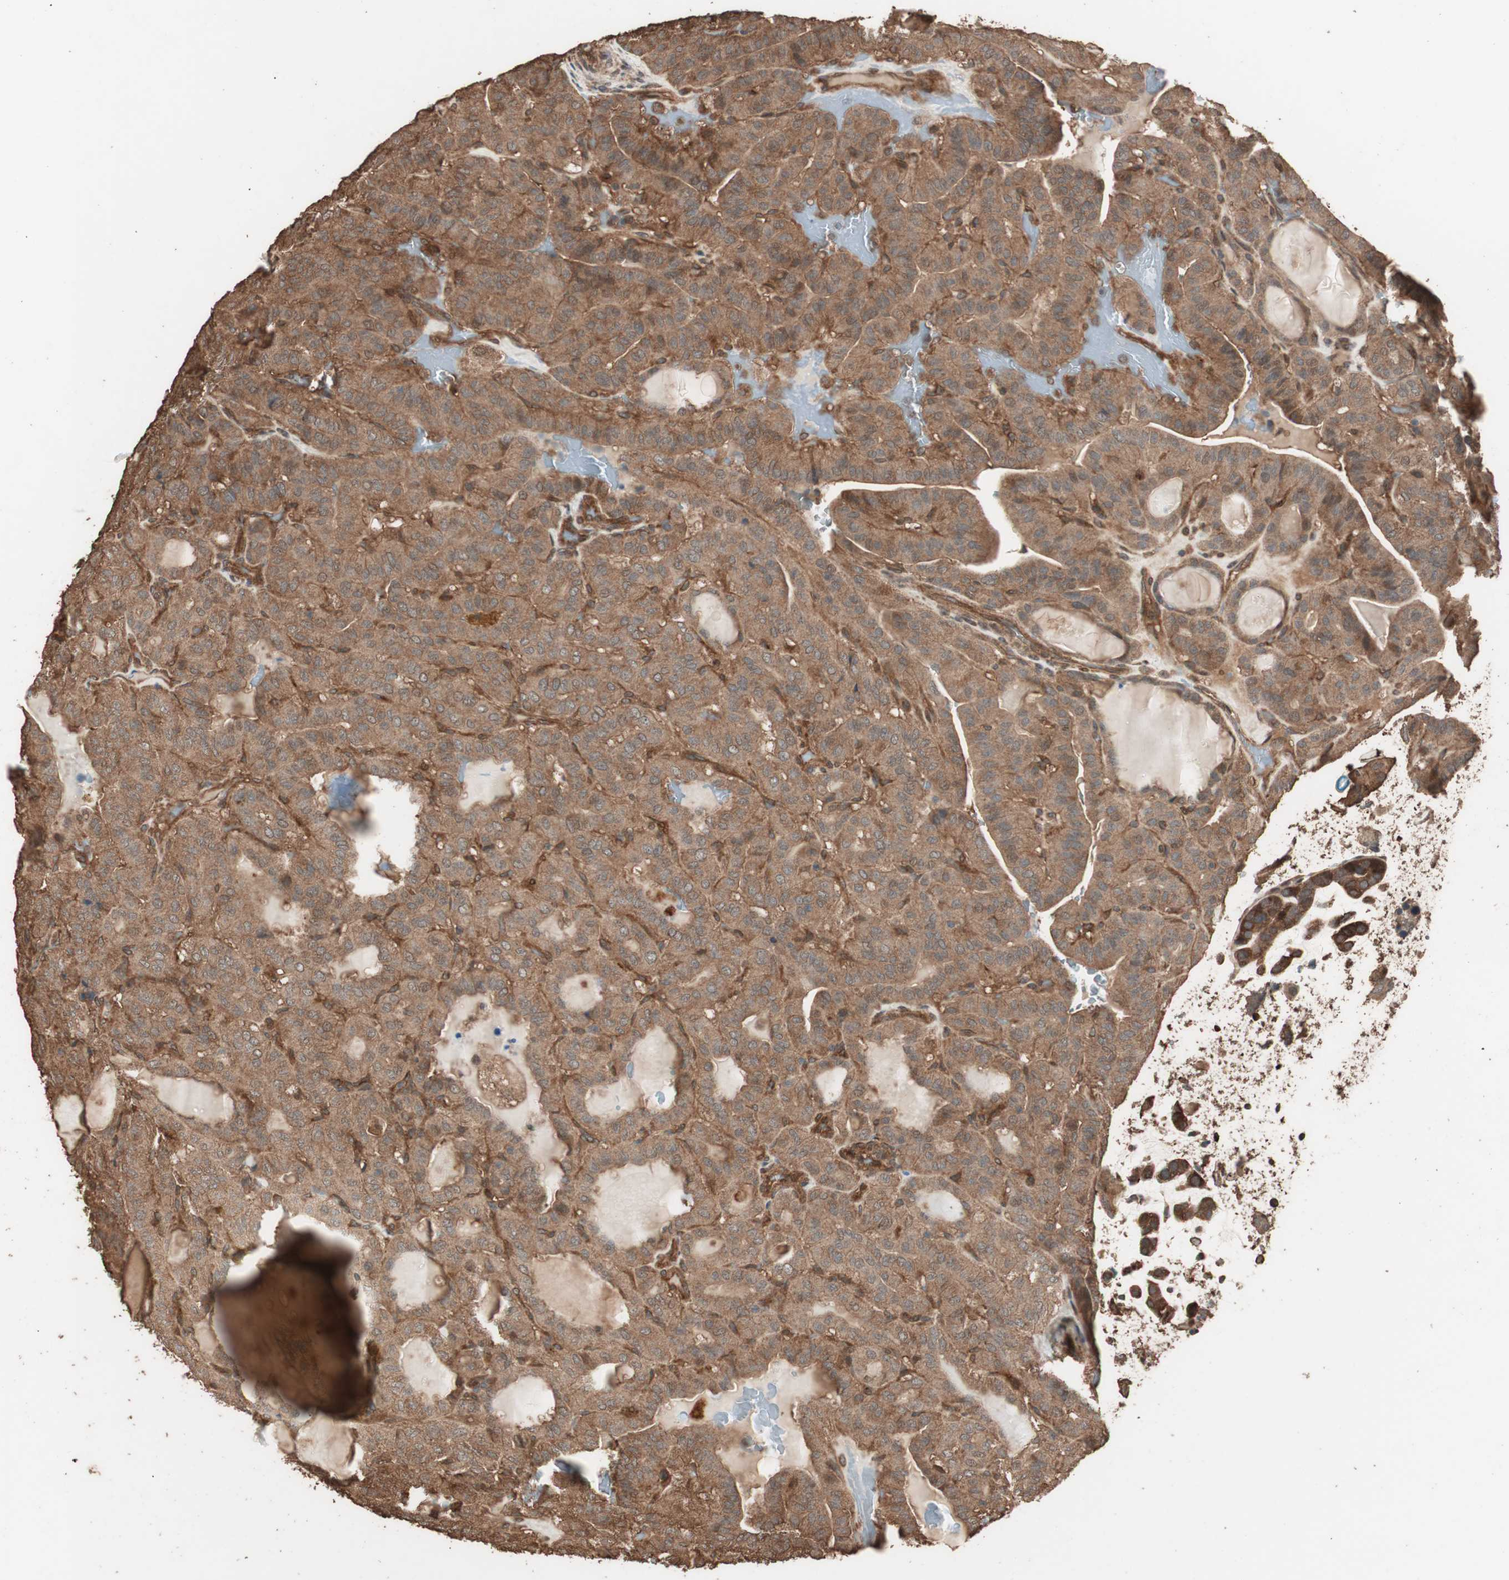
{"staining": {"intensity": "moderate", "quantity": ">75%", "location": "cytoplasmic/membranous"}, "tissue": "thyroid cancer", "cell_type": "Tumor cells", "image_type": "cancer", "snomed": [{"axis": "morphology", "description": "Papillary adenocarcinoma, NOS"}, {"axis": "topography", "description": "Thyroid gland"}], "caption": "Thyroid cancer (papillary adenocarcinoma) stained with a protein marker reveals moderate staining in tumor cells.", "gene": "CCN4", "patient": {"sex": "male", "age": 77}}